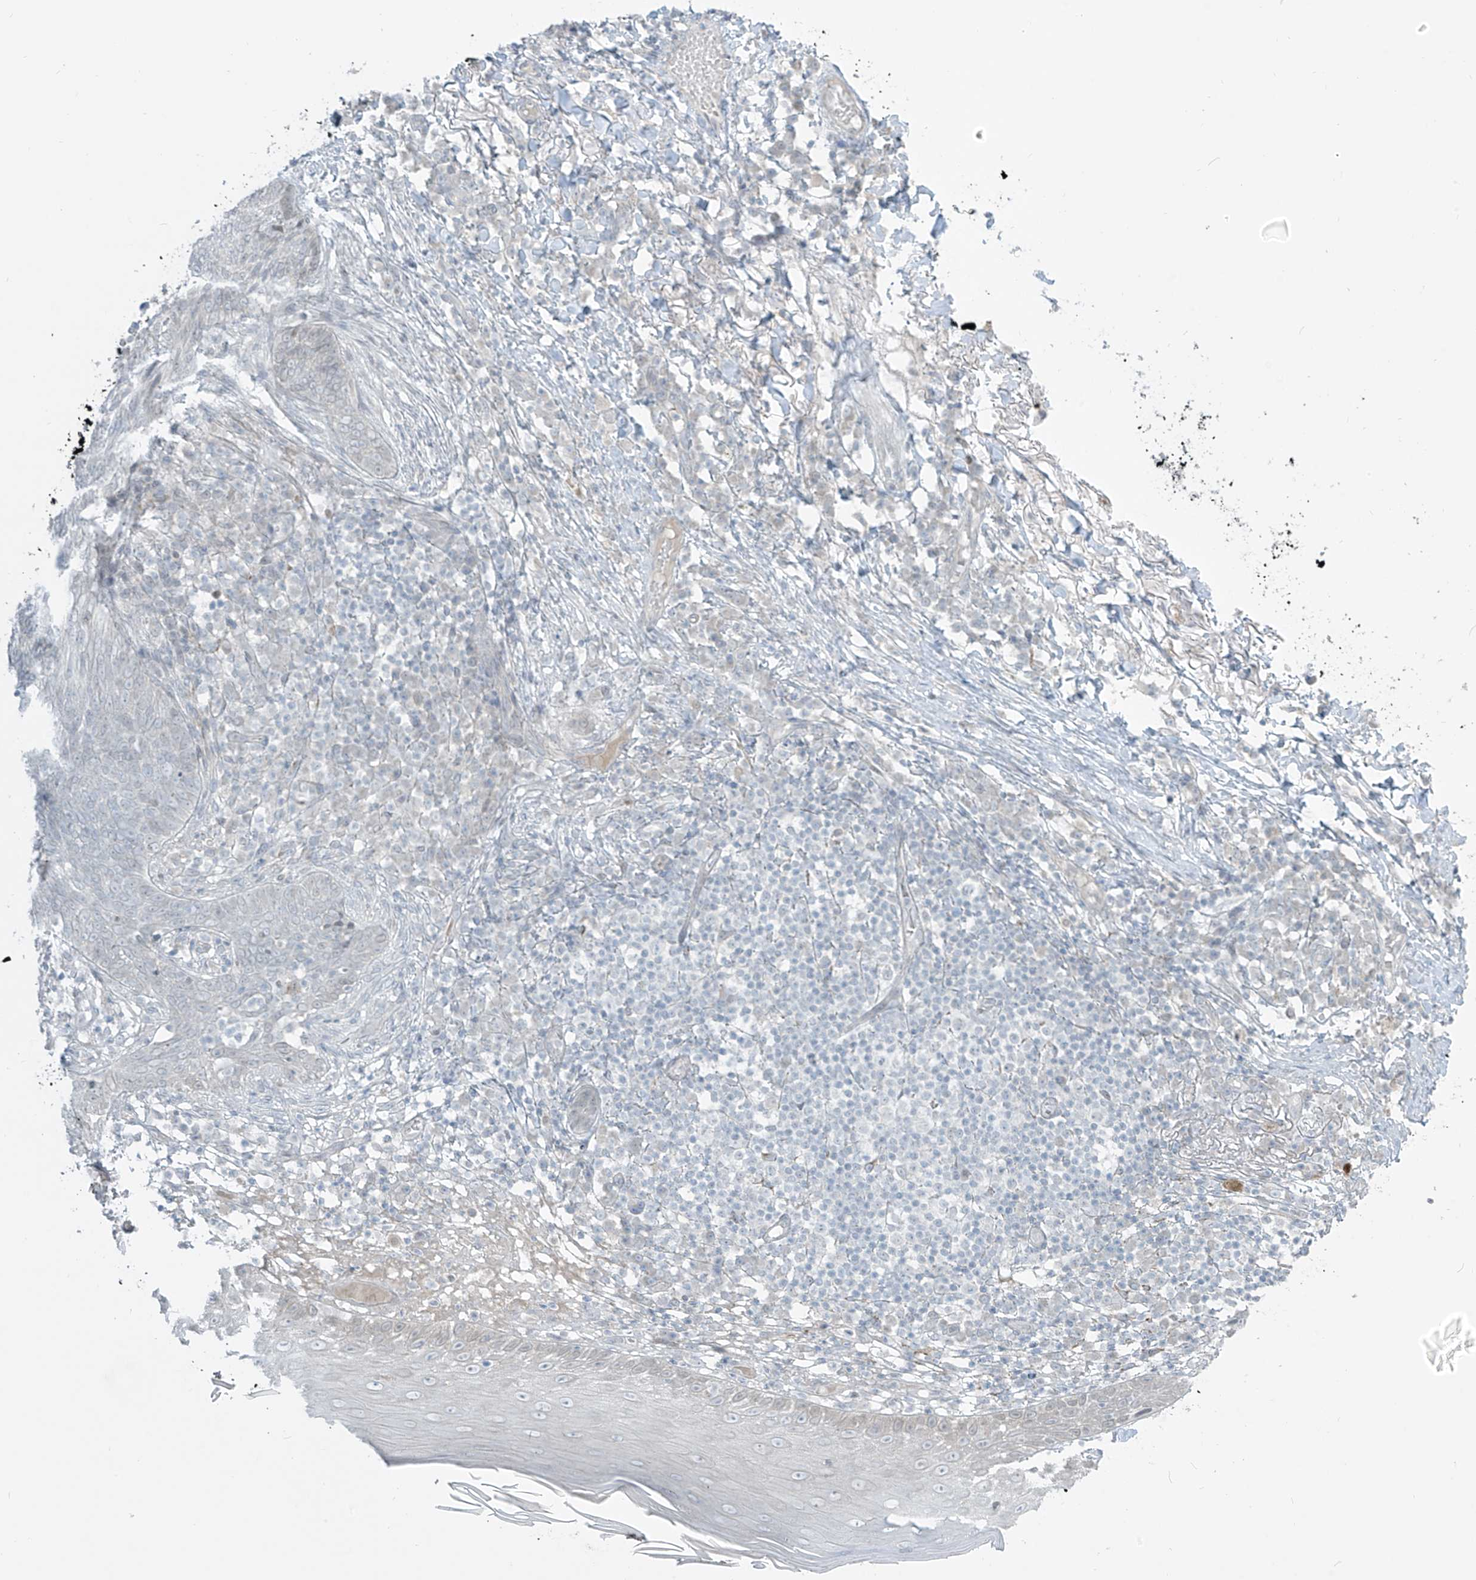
{"staining": {"intensity": "negative", "quantity": "none", "location": "none"}, "tissue": "skin cancer", "cell_type": "Tumor cells", "image_type": "cancer", "snomed": [{"axis": "morphology", "description": "Basal cell carcinoma"}, {"axis": "topography", "description": "Skin"}], "caption": "Tumor cells show no significant positivity in skin cancer. (DAB immunohistochemistry (IHC) with hematoxylin counter stain).", "gene": "PRDM6", "patient": {"sex": "male", "age": 85}}